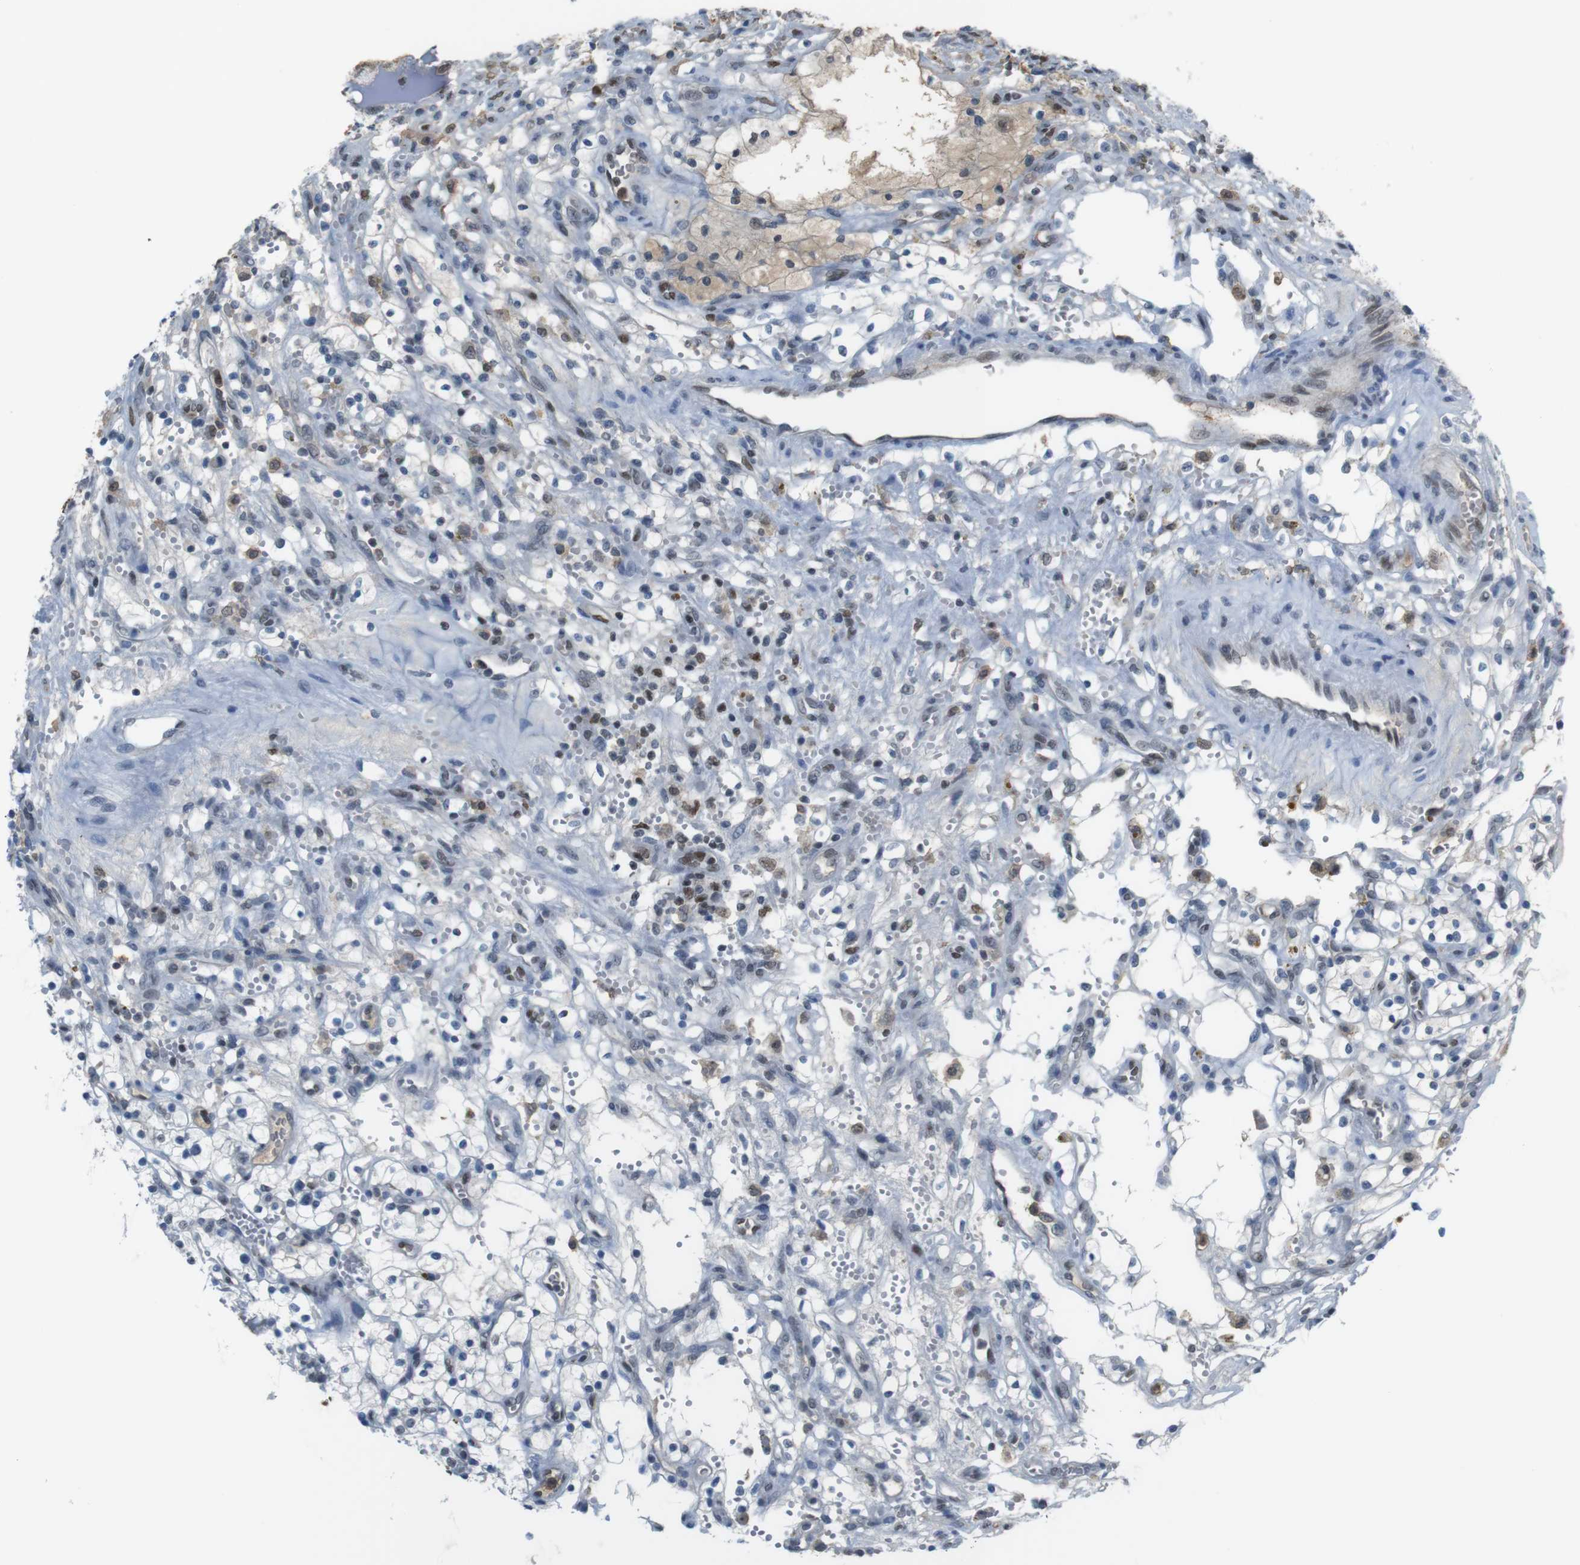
{"staining": {"intensity": "negative", "quantity": "none", "location": "none"}, "tissue": "renal cancer", "cell_type": "Tumor cells", "image_type": "cancer", "snomed": [{"axis": "morphology", "description": "Adenocarcinoma, NOS"}, {"axis": "topography", "description": "Kidney"}], "caption": "Immunohistochemistry of human renal cancer (adenocarcinoma) displays no expression in tumor cells.", "gene": "SUB1", "patient": {"sex": "female", "age": 57}}